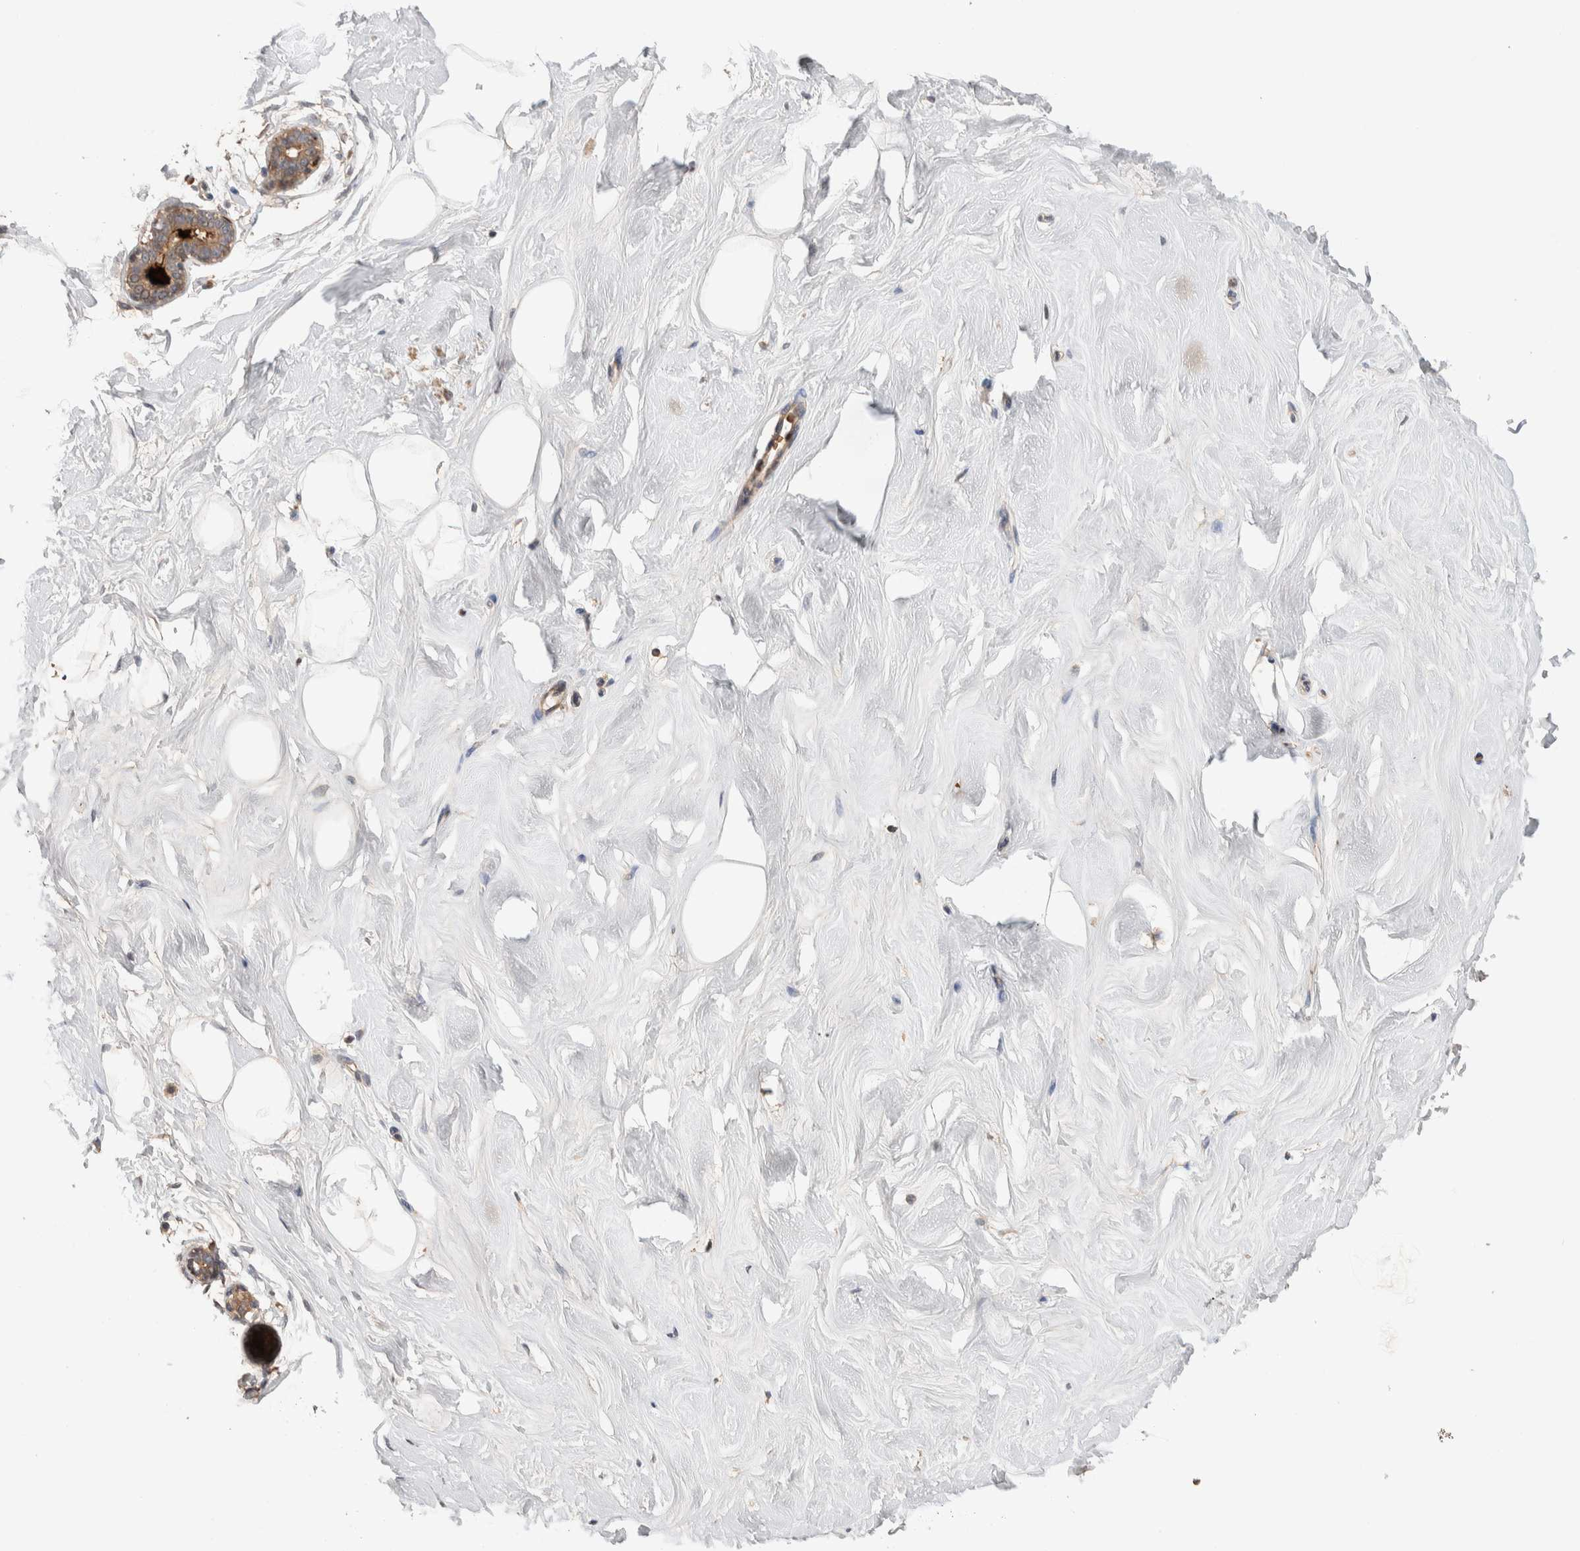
{"staining": {"intensity": "negative", "quantity": "none", "location": "none"}, "tissue": "breast", "cell_type": "Adipocytes", "image_type": "normal", "snomed": [{"axis": "morphology", "description": "Normal tissue, NOS"}, {"axis": "topography", "description": "Breast"}], "caption": "DAB immunohistochemical staining of unremarkable human breast shows no significant positivity in adipocytes. (IHC, brightfield microscopy, high magnification).", "gene": "WDR91", "patient": {"sex": "female", "age": 23}}